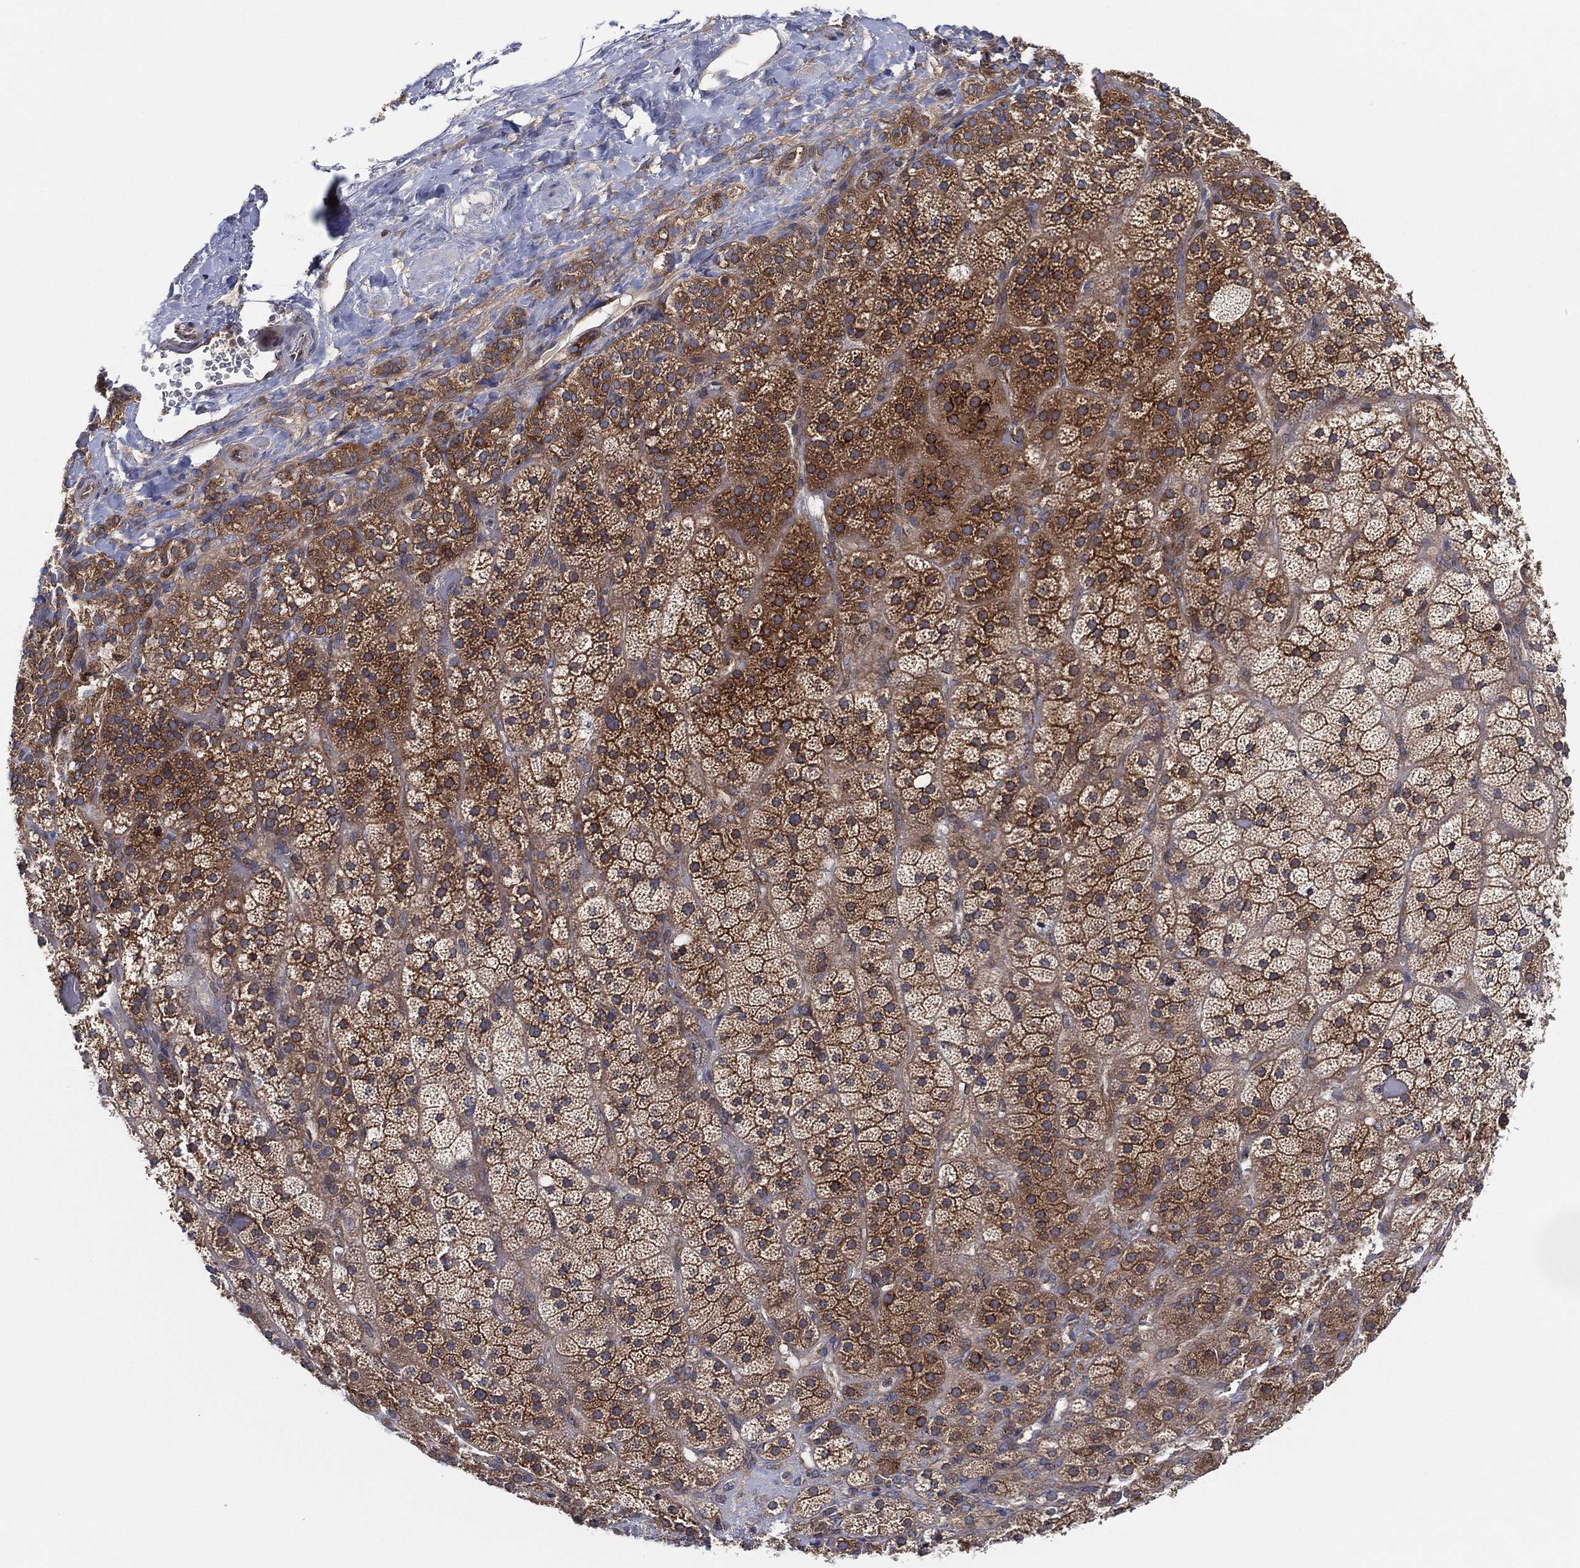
{"staining": {"intensity": "moderate", "quantity": "25%-75%", "location": "cytoplasmic/membranous"}, "tissue": "adrenal gland", "cell_type": "Glandular cells", "image_type": "normal", "snomed": [{"axis": "morphology", "description": "Normal tissue, NOS"}, {"axis": "topography", "description": "Adrenal gland"}], "caption": "Protein staining of normal adrenal gland reveals moderate cytoplasmic/membranous staining in approximately 25%-75% of glandular cells.", "gene": "EIF2S2", "patient": {"sex": "male", "age": 57}}